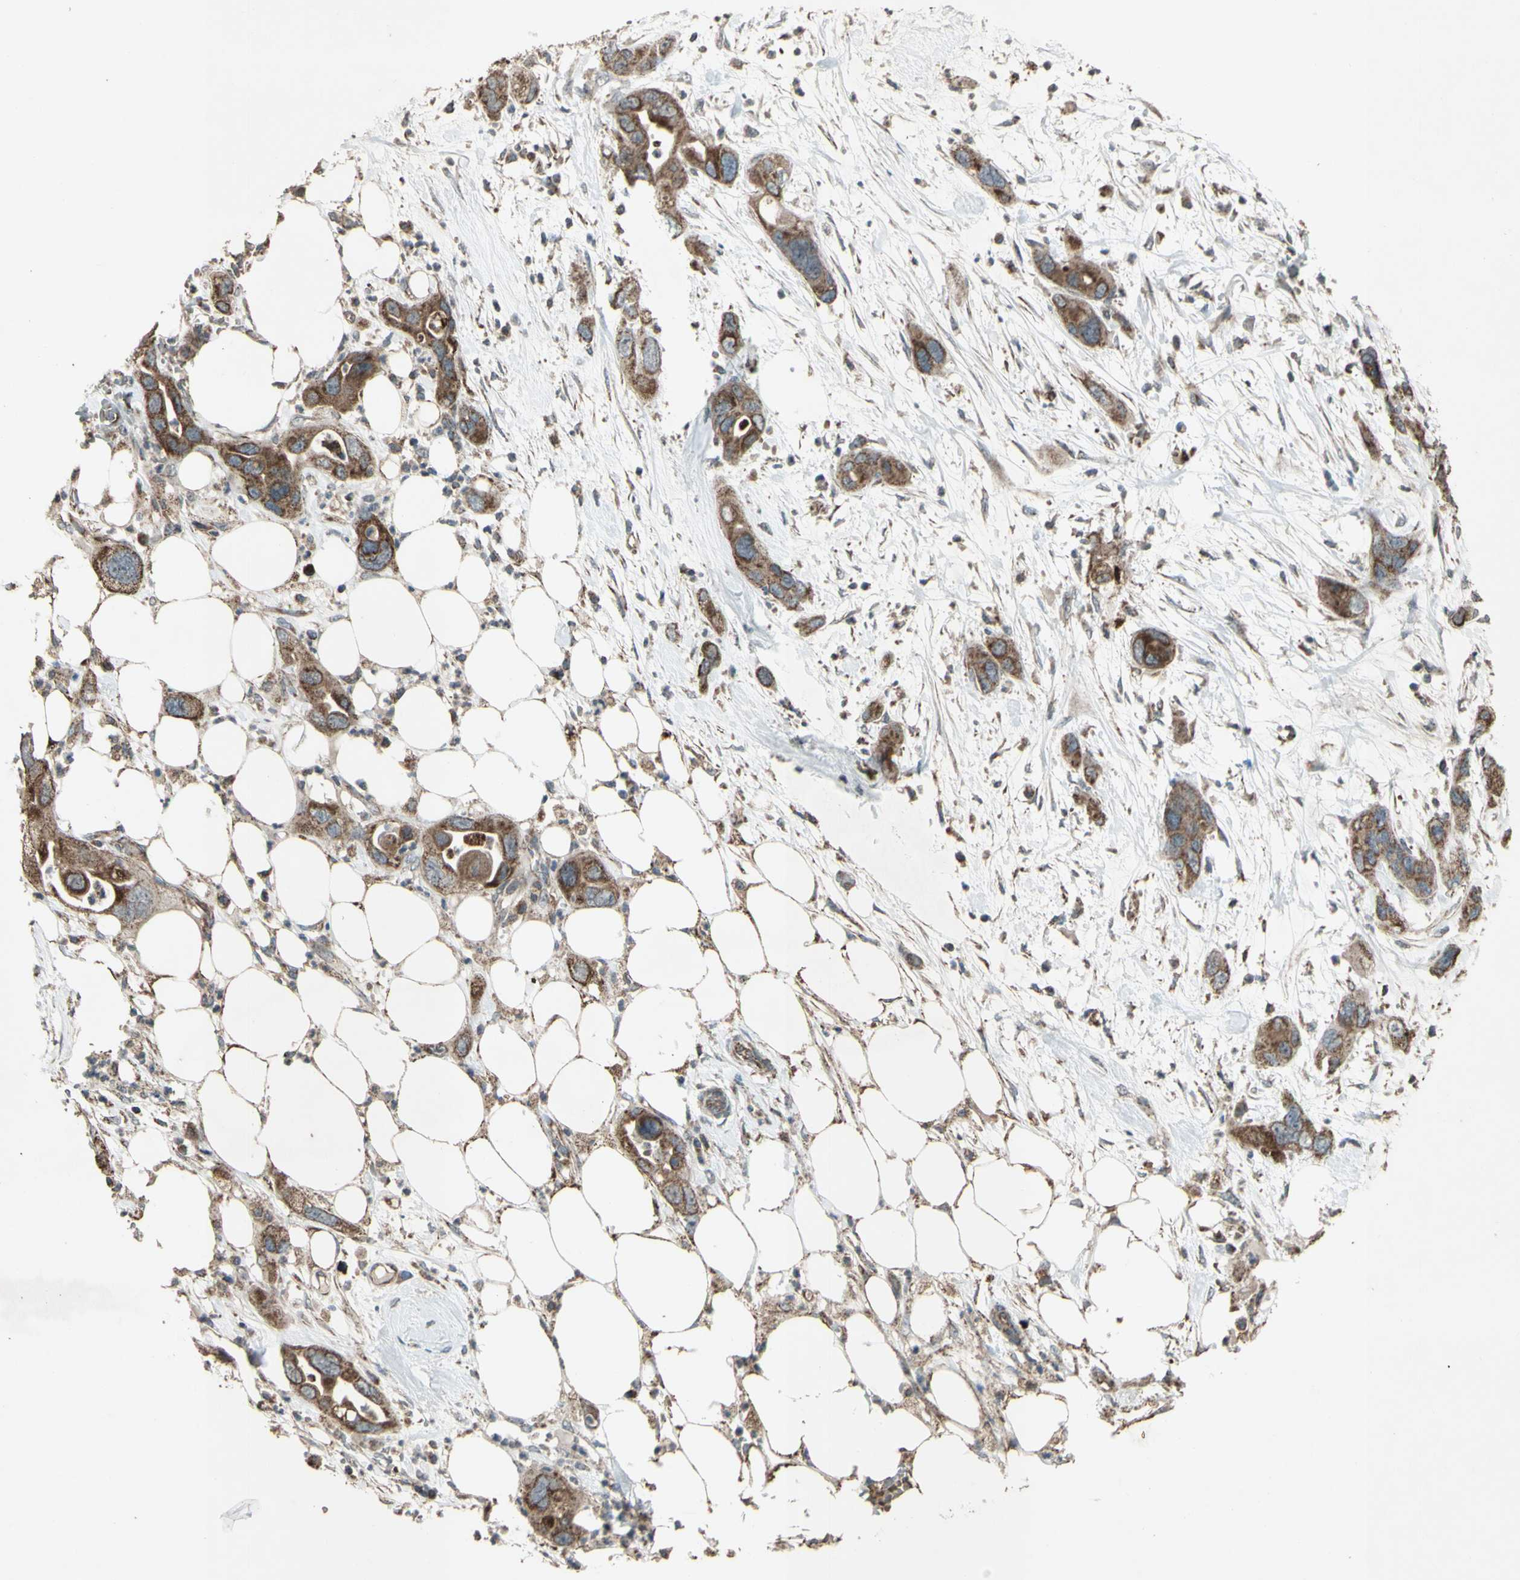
{"staining": {"intensity": "moderate", "quantity": ">75%", "location": "cytoplasmic/membranous"}, "tissue": "pancreatic cancer", "cell_type": "Tumor cells", "image_type": "cancer", "snomed": [{"axis": "morphology", "description": "Adenocarcinoma, NOS"}, {"axis": "topography", "description": "Pancreas"}], "caption": "Tumor cells display medium levels of moderate cytoplasmic/membranous expression in approximately >75% of cells in human adenocarcinoma (pancreatic). (IHC, brightfield microscopy, high magnification).", "gene": "ACOT8", "patient": {"sex": "female", "age": 71}}